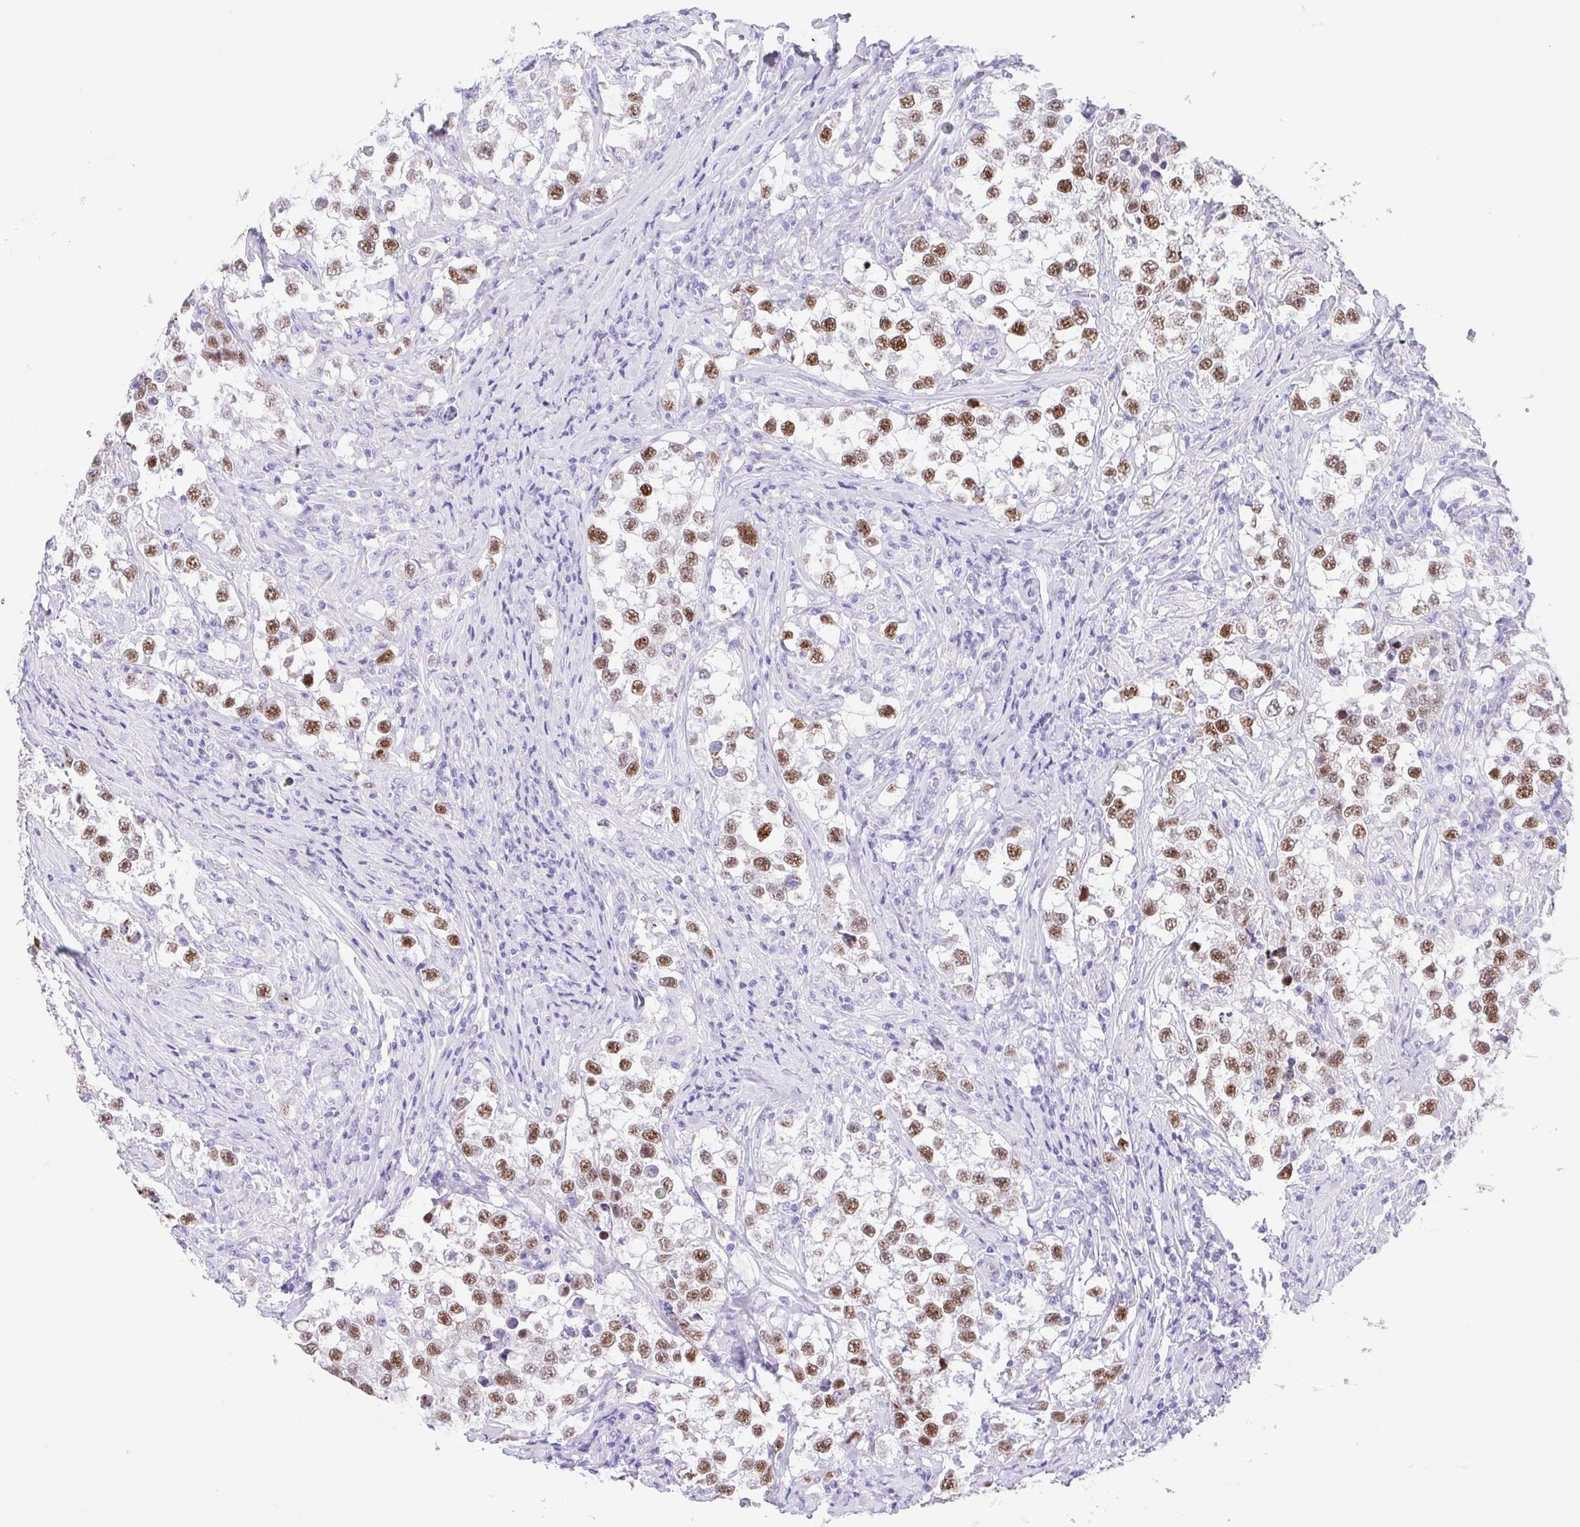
{"staining": {"intensity": "moderate", "quantity": ">75%", "location": "nuclear"}, "tissue": "testis cancer", "cell_type": "Tumor cells", "image_type": "cancer", "snomed": [{"axis": "morphology", "description": "Seminoma, NOS"}, {"axis": "topography", "description": "Testis"}], "caption": "Approximately >75% of tumor cells in testis seminoma demonstrate moderate nuclear protein positivity as visualized by brown immunohistochemical staining.", "gene": "LUZP4", "patient": {"sex": "male", "age": 46}}